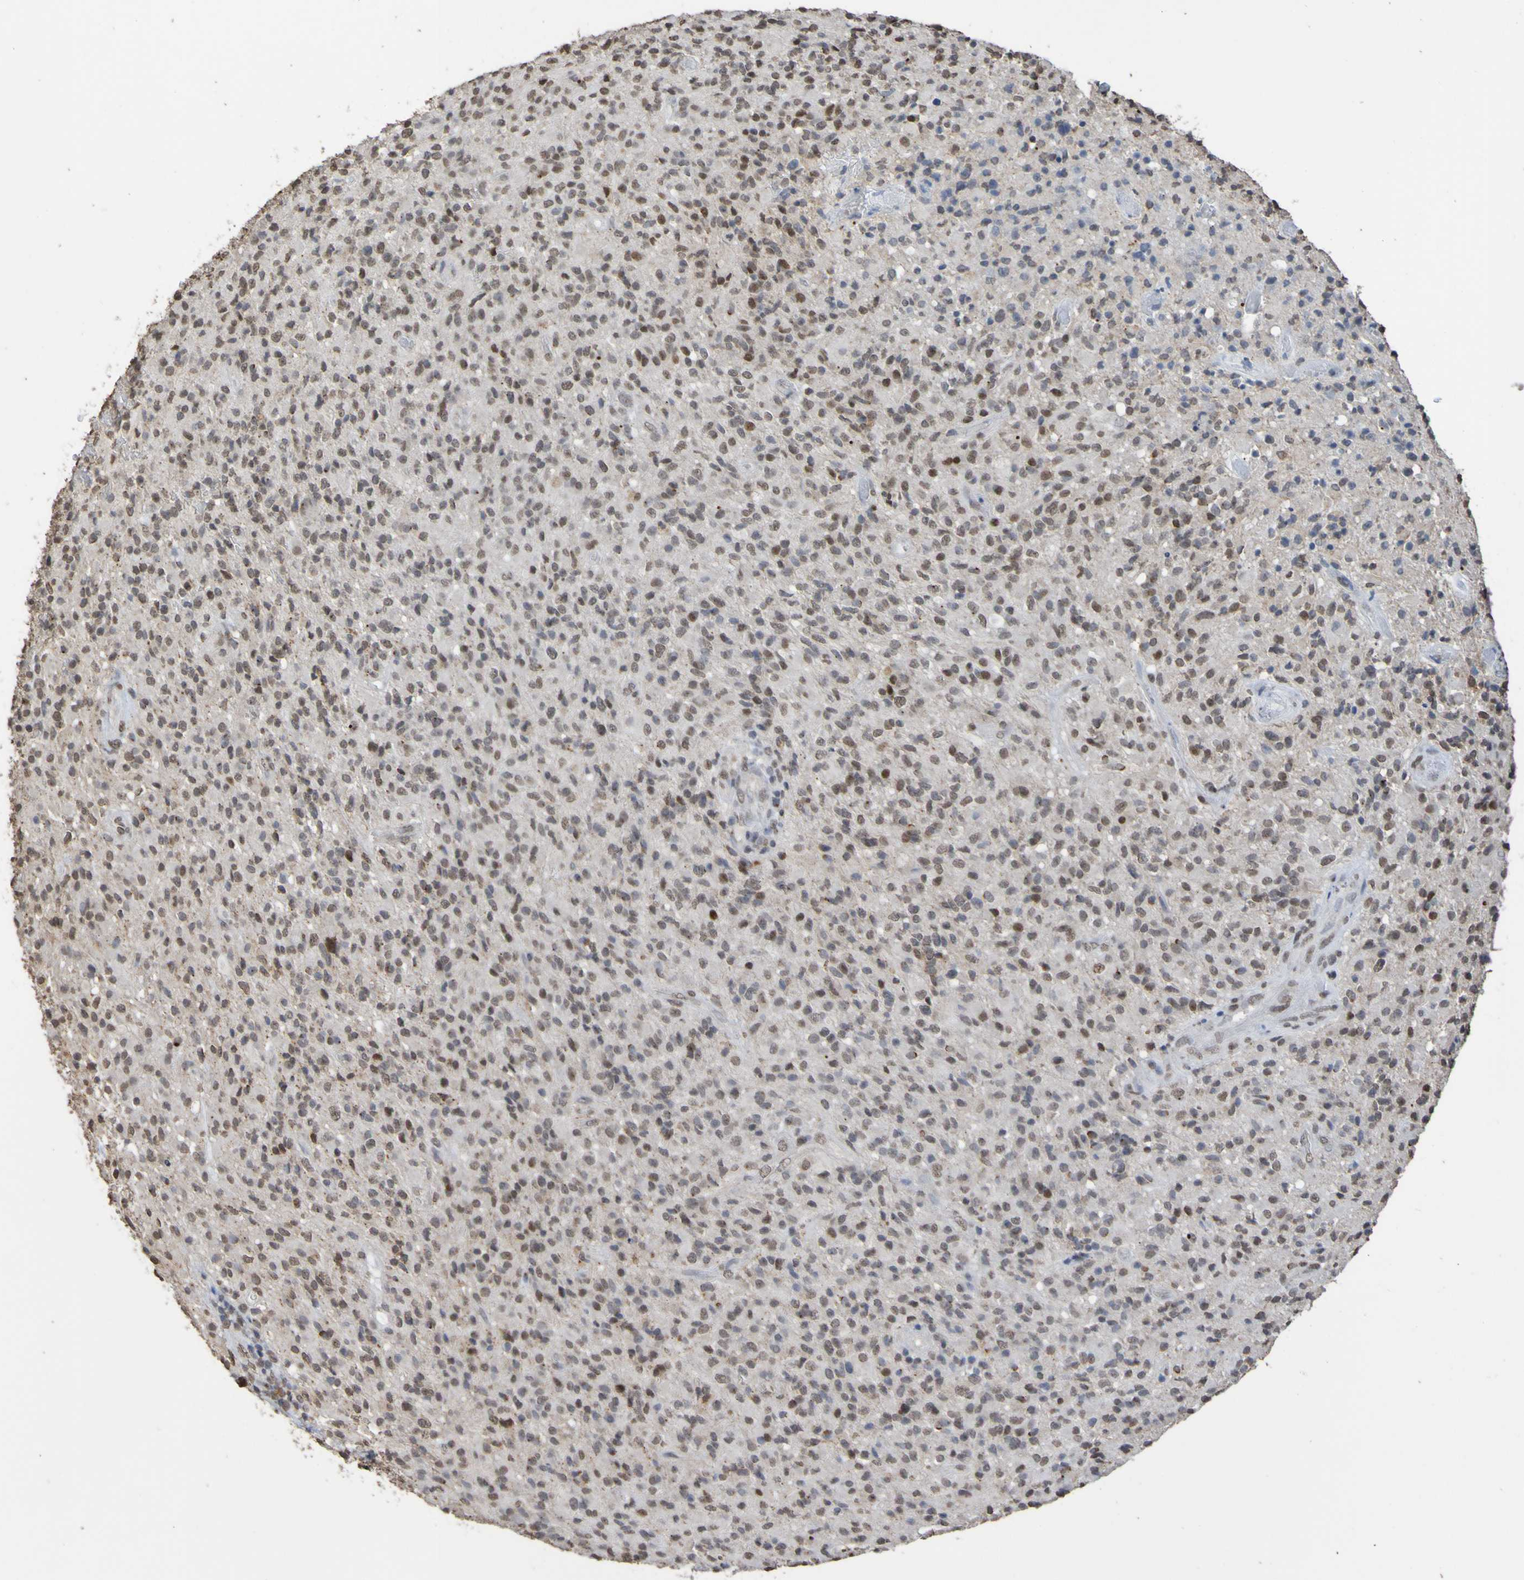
{"staining": {"intensity": "moderate", "quantity": "25%-75%", "location": "nuclear"}, "tissue": "glioma", "cell_type": "Tumor cells", "image_type": "cancer", "snomed": [{"axis": "morphology", "description": "Glioma, malignant, High grade"}, {"axis": "topography", "description": "Brain"}], "caption": "Protein expression analysis of human glioma reveals moderate nuclear expression in about 25%-75% of tumor cells.", "gene": "ALKBH2", "patient": {"sex": "male", "age": 71}}